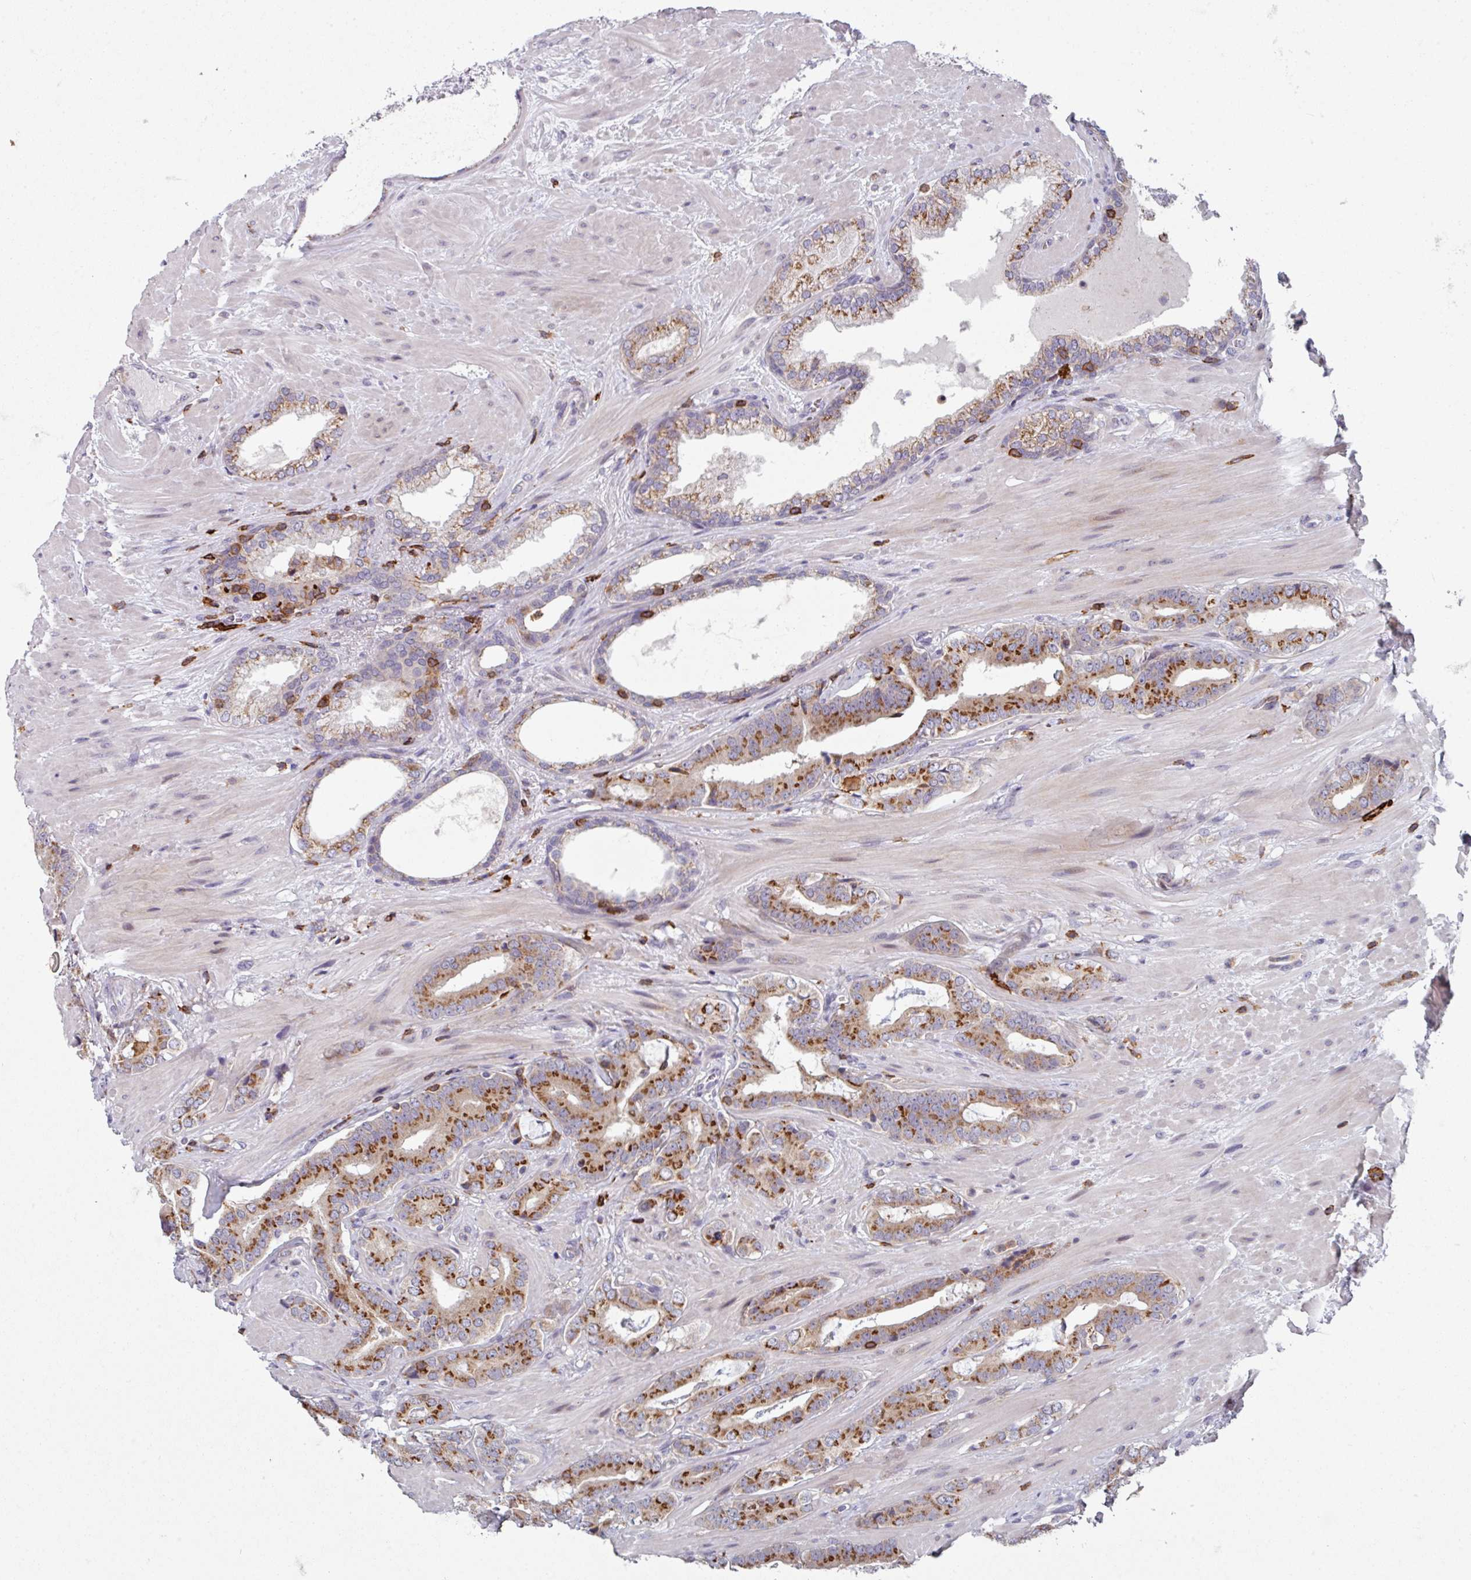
{"staining": {"intensity": "strong", "quantity": ">75%", "location": "cytoplasmic/membranous"}, "tissue": "prostate cancer", "cell_type": "Tumor cells", "image_type": "cancer", "snomed": [{"axis": "morphology", "description": "Adenocarcinoma, Low grade"}, {"axis": "topography", "description": "Prostate"}], "caption": "Immunohistochemical staining of human low-grade adenocarcinoma (prostate) demonstrates high levels of strong cytoplasmic/membranous expression in about >75% of tumor cells. The staining was performed using DAB, with brown indicating positive protein expression. Nuclei are stained blue with hematoxylin.", "gene": "NEDD9", "patient": {"sex": "male", "age": 61}}